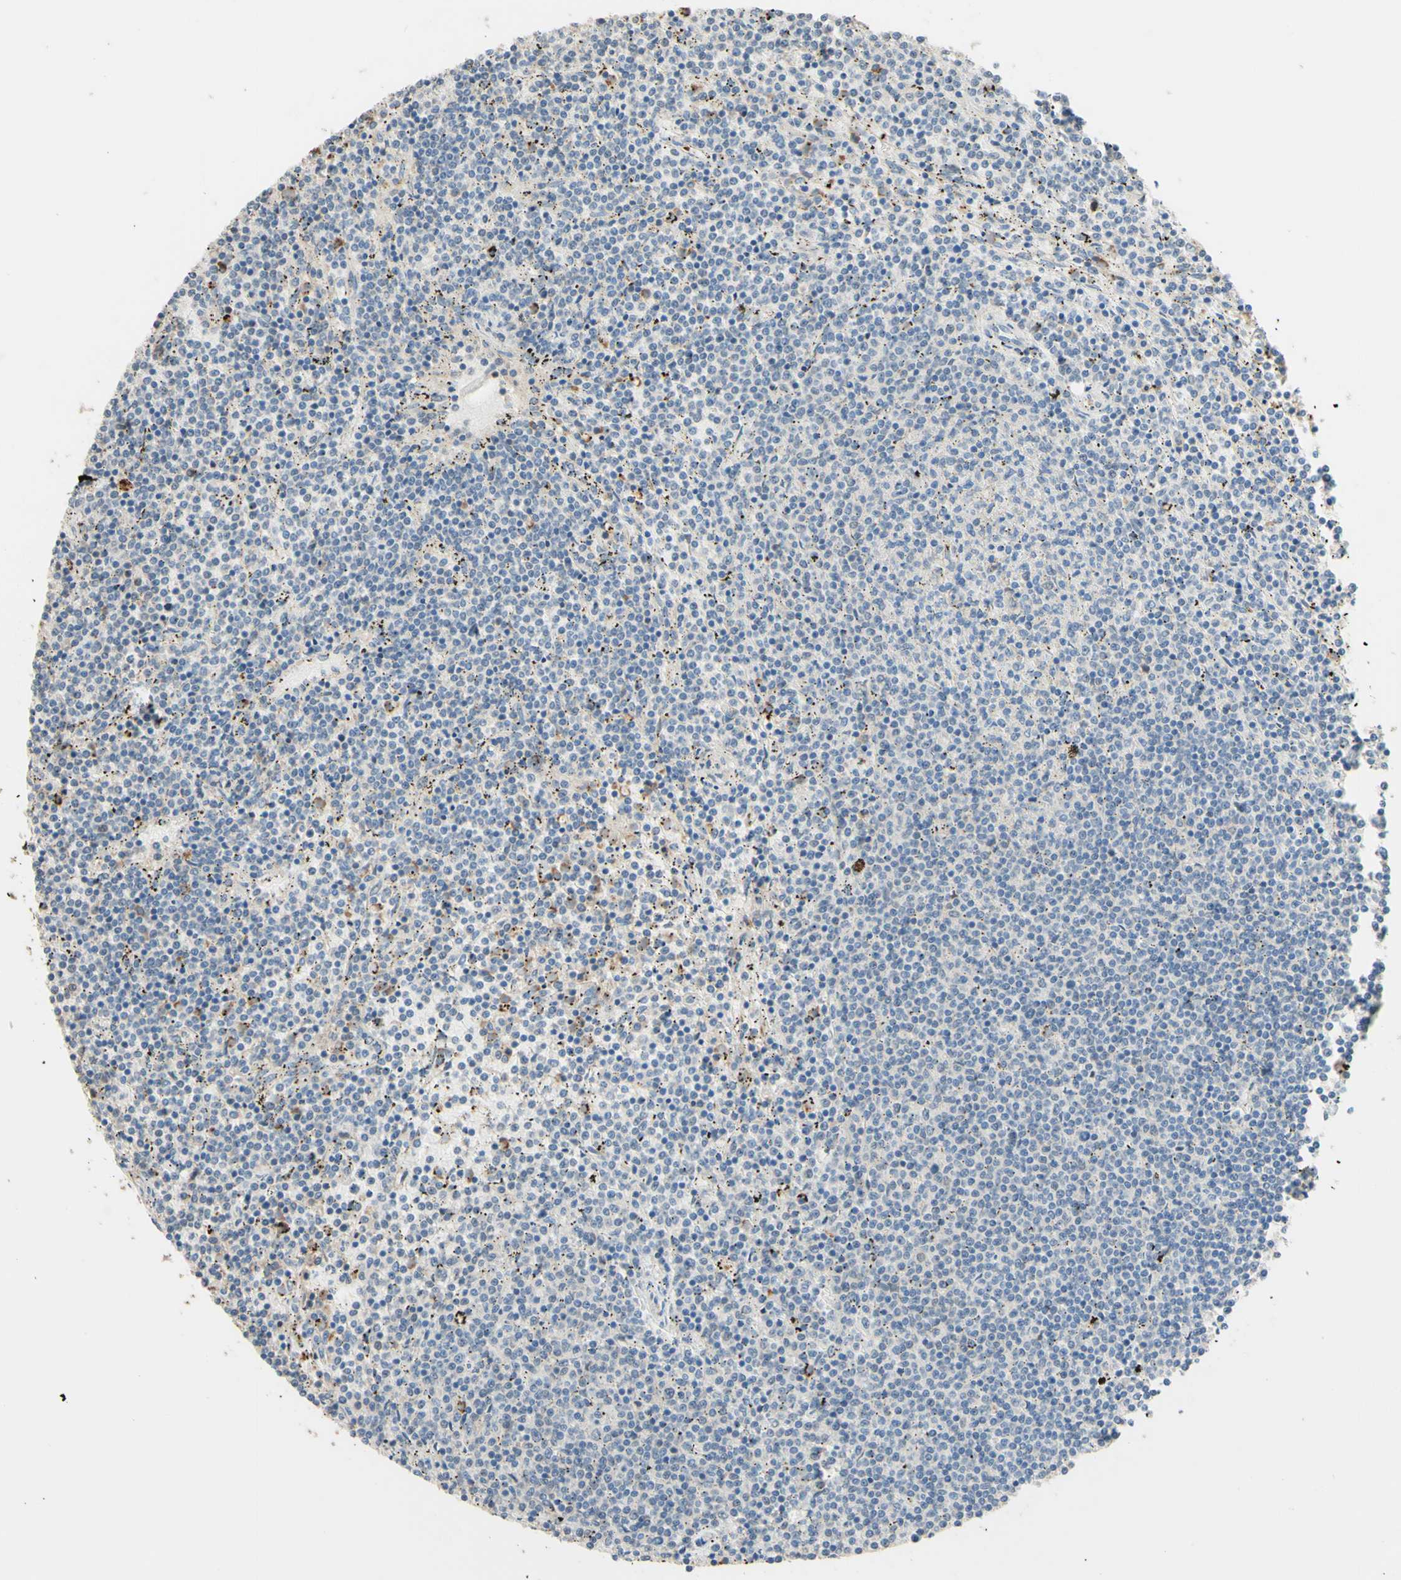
{"staining": {"intensity": "negative", "quantity": "none", "location": "none"}, "tissue": "lymphoma", "cell_type": "Tumor cells", "image_type": "cancer", "snomed": [{"axis": "morphology", "description": "Malignant lymphoma, non-Hodgkin's type, Low grade"}, {"axis": "topography", "description": "Spleen"}], "caption": "This is an IHC histopathology image of human lymphoma. There is no expression in tumor cells.", "gene": "SMIM19", "patient": {"sex": "female", "age": 50}}